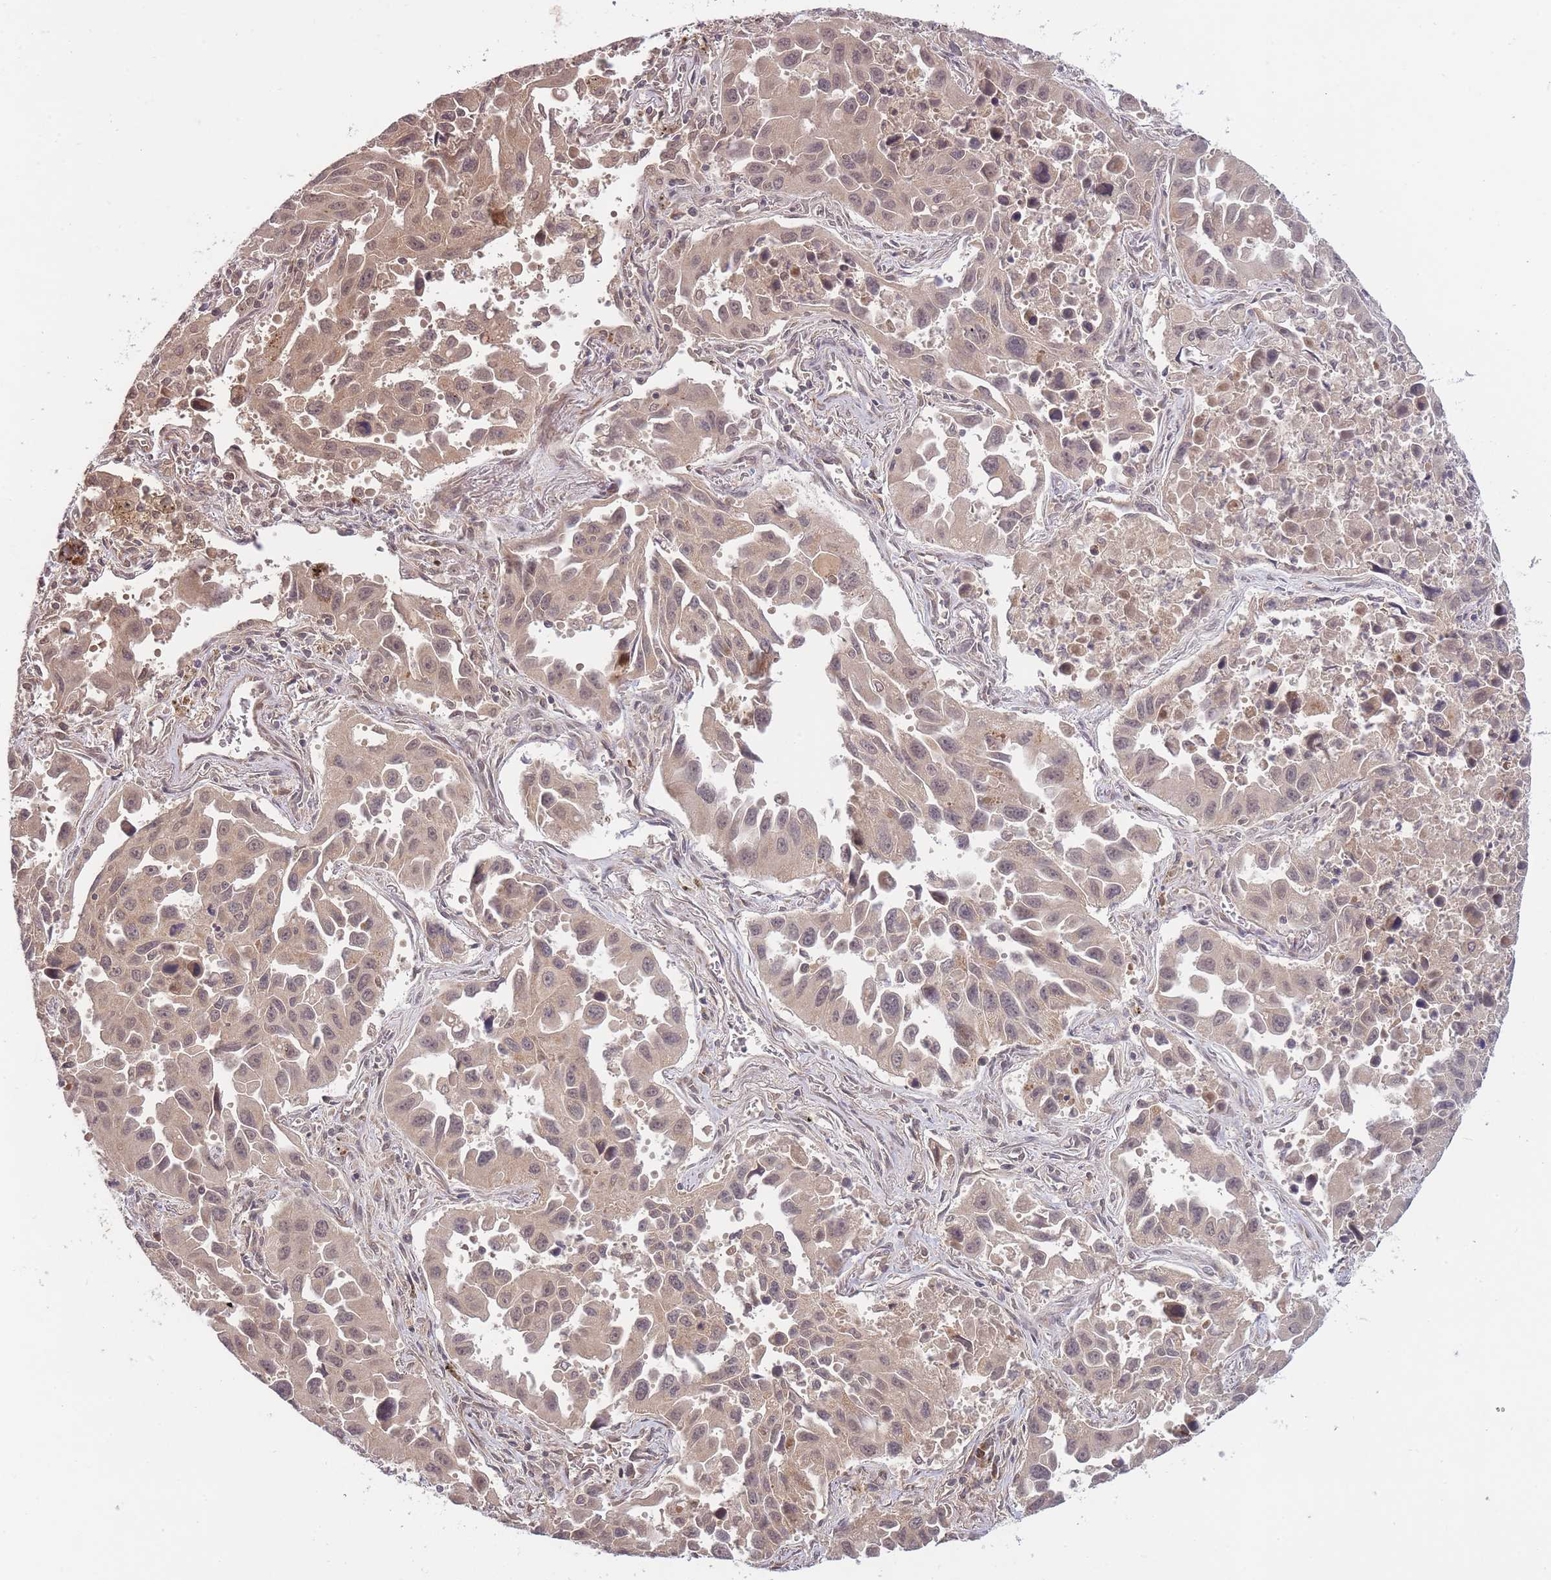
{"staining": {"intensity": "weak", "quantity": ">75%", "location": "cytoplasmic/membranous,nuclear"}, "tissue": "lung cancer", "cell_type": "Tumor cells", "image_type": "cancer", "snomed": [{"axis": "morphology", "description": "Adenocarcinoma, NOS"}, {"axis": "topography", "description": "Lung"}], "caption": "Adenocarcinoma (lung) tissue shows weak cytoplasmic/membranous and nuclear expression in approximately >75% of tumor cells (Stains: DAB (3,3'-diaminobenzidine) in brown, nuclei in blue, Microscopy: brightfield microscopy at high magnification).", "gene": "SMC6", "patient": {"sex": "male", "age": 66}}